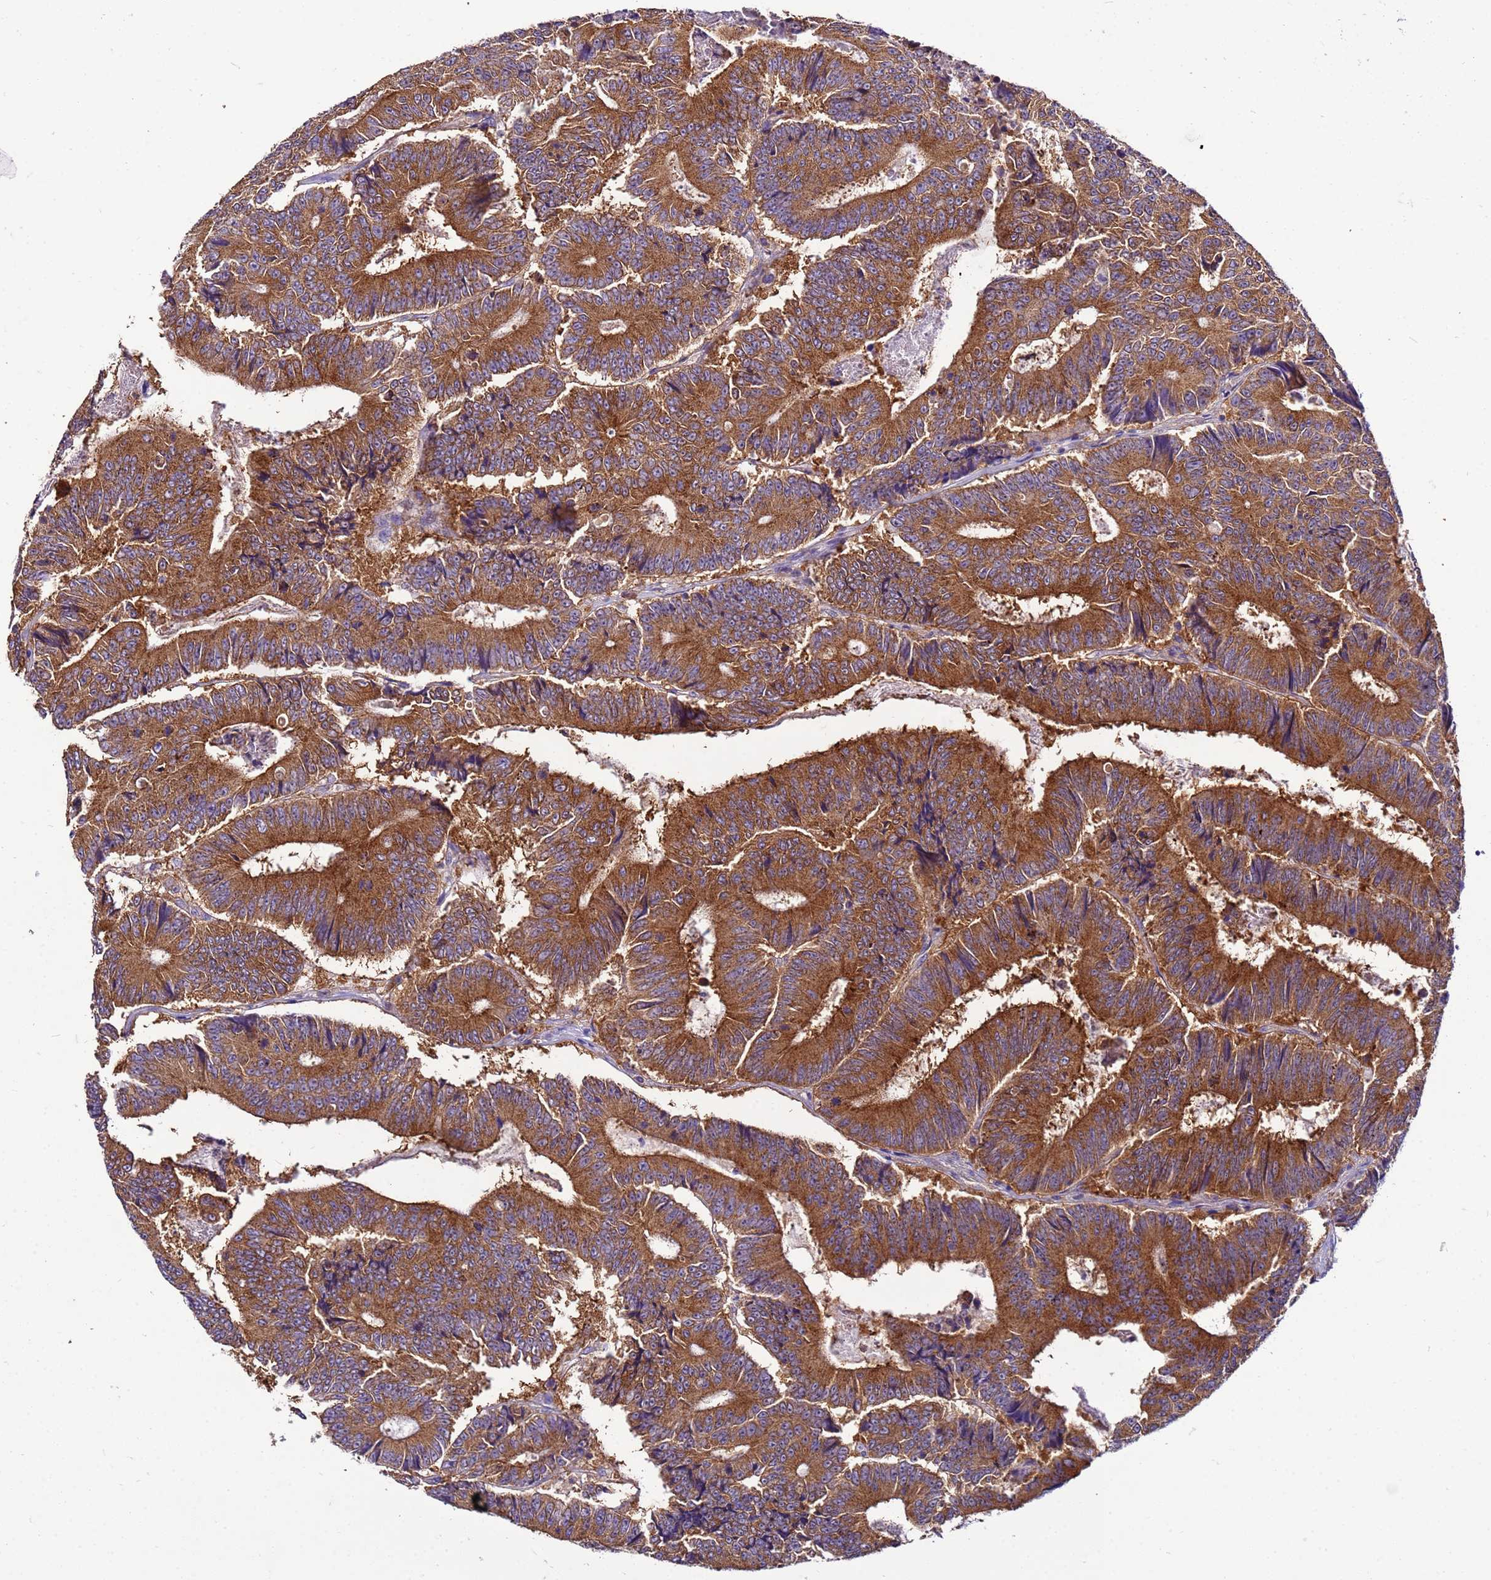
{"staining": {"intensity": "moderate", "quantity": ">75%", "location": "cytoplasmic/membranous"}, "tissue": "colorectal cancer", "cell_type": "Tumor cells", "image_type": "cancer", "snomed": [{"axis": "morphology", "description": "Adenocarcinoma, NOS"}, {"axis": "topography", "description": "Colon"}], "caption": "Moderate cytoplasmic/membranous expression for a protein is seen in about >75% of tumor cells of colorectal adenocarcinoma using IHC.", "gene": "PKD1", "patient": {"sex": "male", "age": 83}}